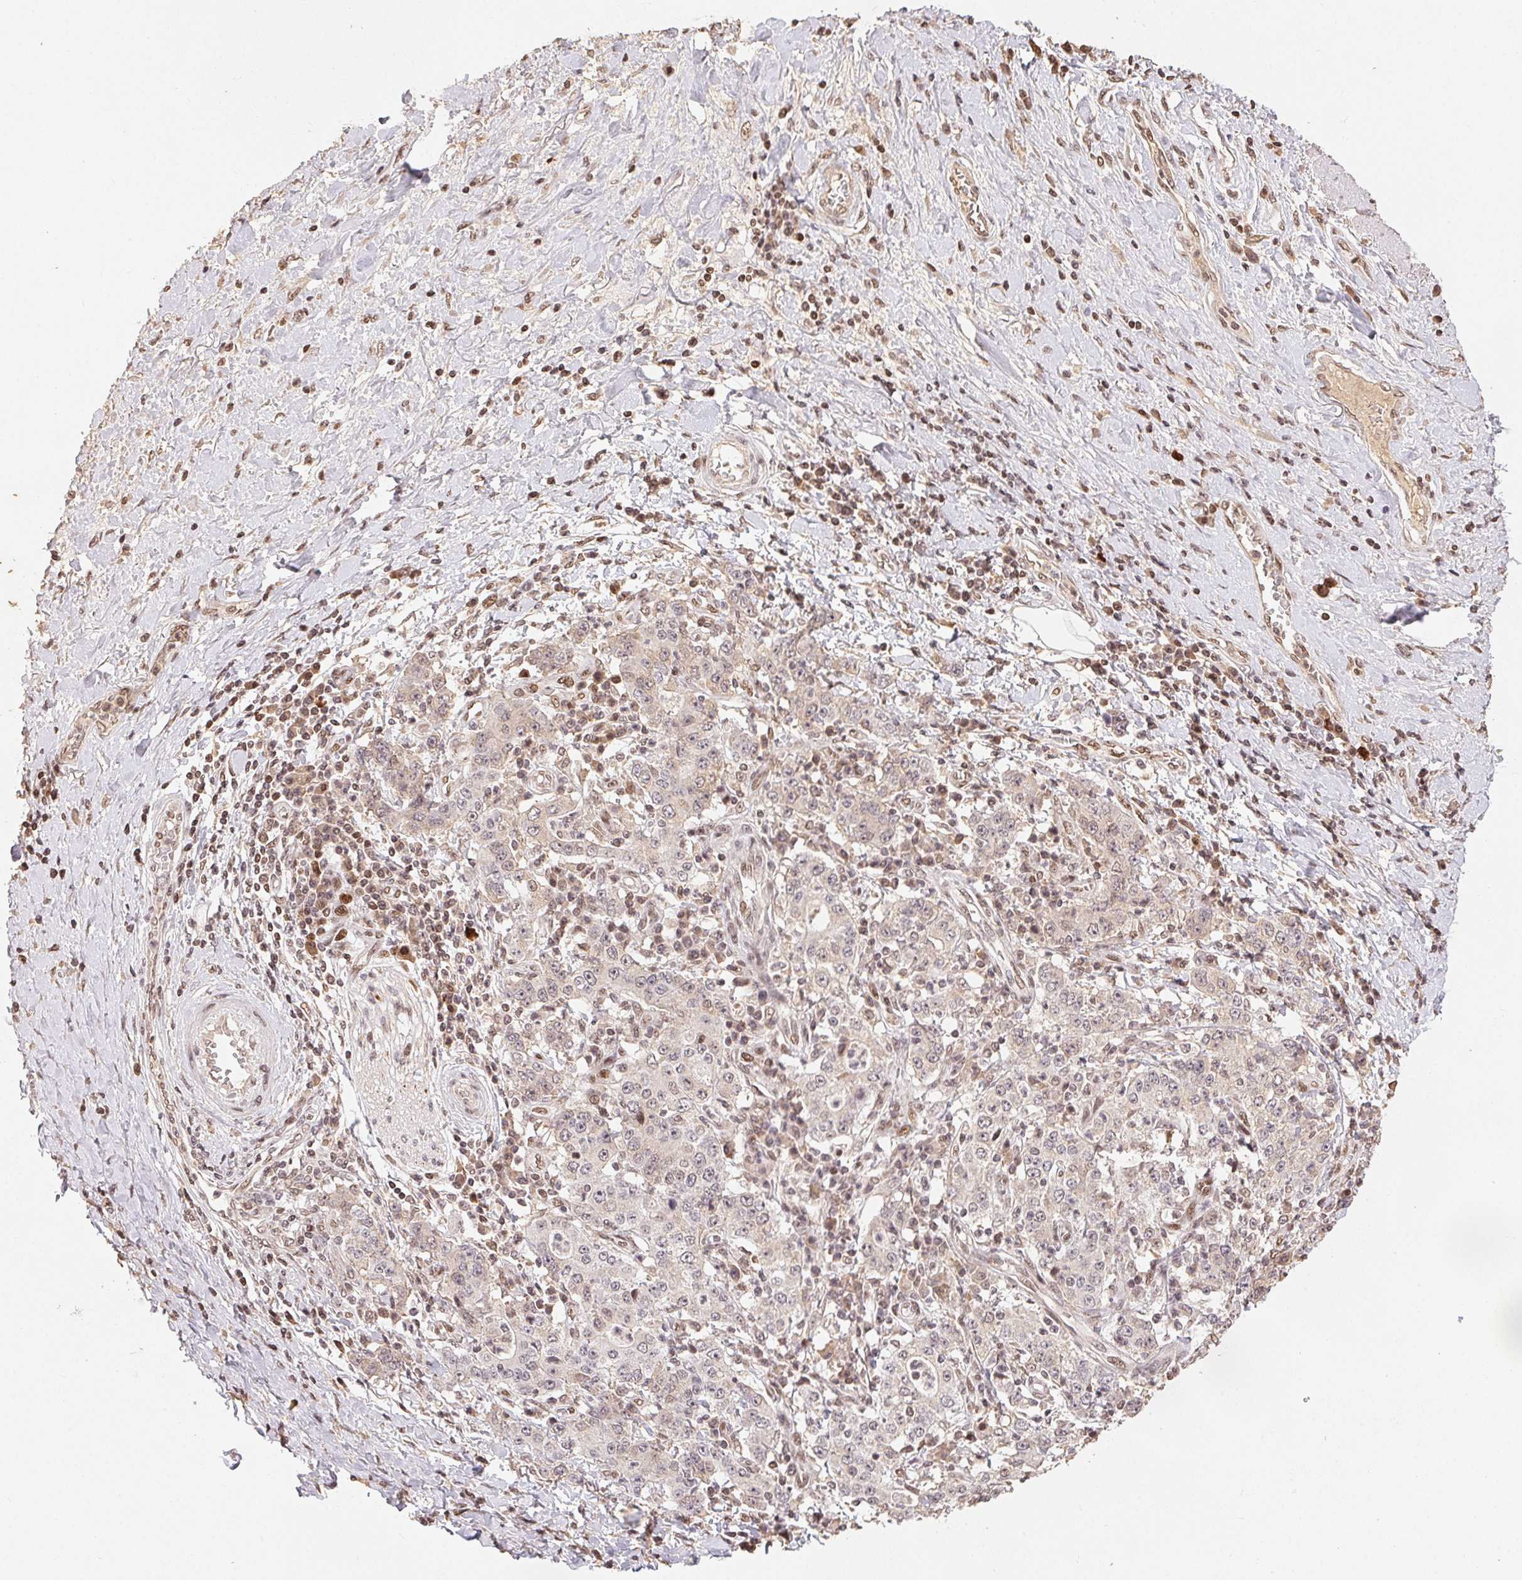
{"staining": {"intensity": "weak", "quantity": "<25%", "location": "nuclear"}, "tissue": "stomach cancer", "cell_type": "Tumor cells", "image_type": "cancer", "snomed": [{"axis": "morphology", "description": "Normal tissue, NOS"}, {"axis": "morphology", "description": "Adenocarcinoma, NOS"}, {"axis": "topography", "description": "Stomach, upper"}, {"axis": "topography", "description": "Stomach"}], "caption": "Human stomach cancer (adenocarcinoma) stained for a protein using immunohistochemistry (IHC) shows no expression in tumor cells.", "gene": "MAPKAPK2", "patient": {"sex": "male", "age": 59}}